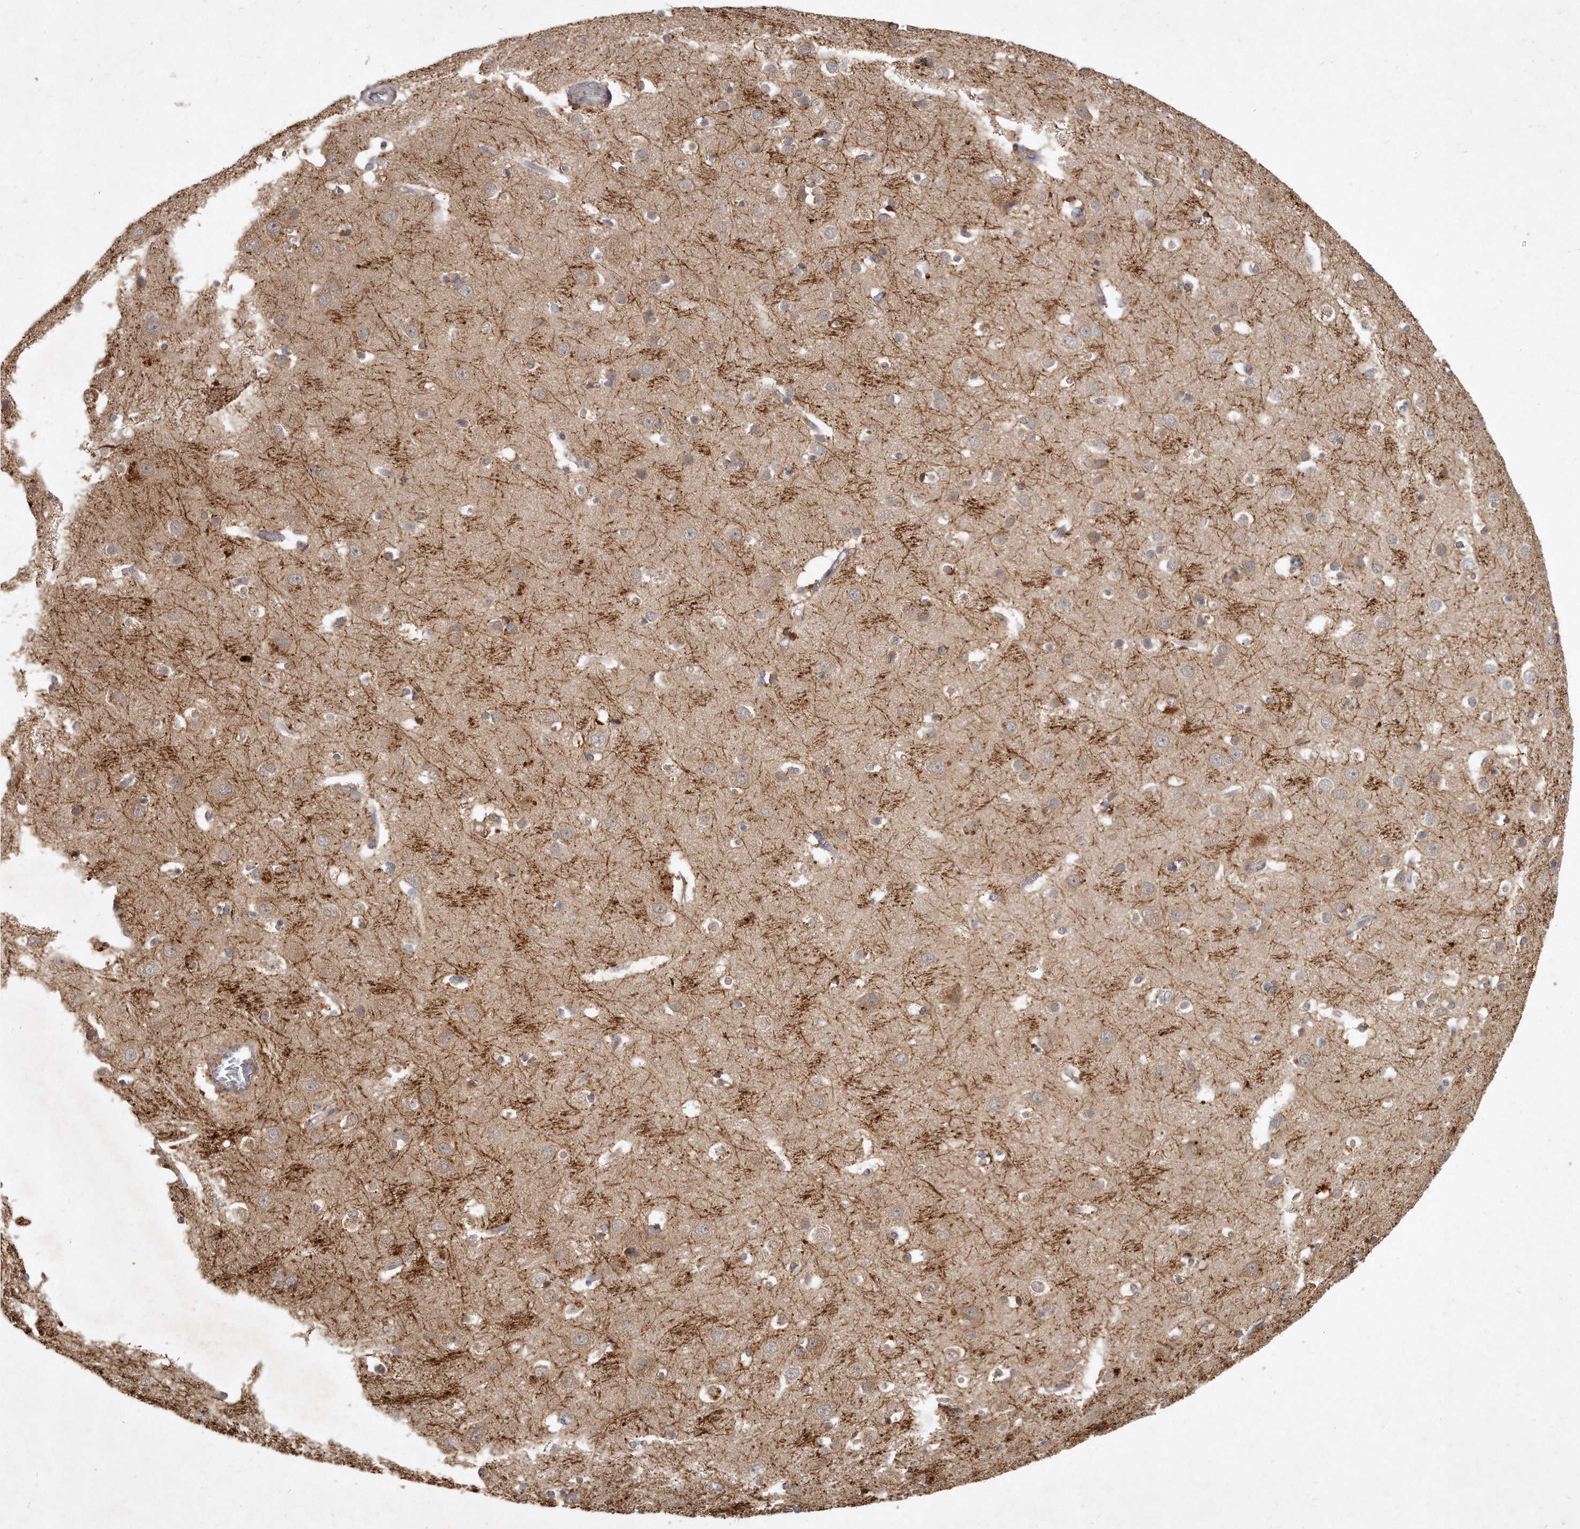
{"staining": {"intensity": "negative", "quantity": "none", "location": "none"}, "tissue": "cerebral cortex", "cell_type": "Endothelial cells", "image_type": "normal", "snomed": [{"axis": "morphology", "description": "Normal tissue, NOS"}, {"axis": "topography", "description": "Cerebral cortex"}], "caption": "Immunohistochemistry (IHC) of unremarkable human cerebral cortex reveals no positivity in endothelial cells.", "gene": "LGALS8", "patient": {"sex": "male", "age": 54}}